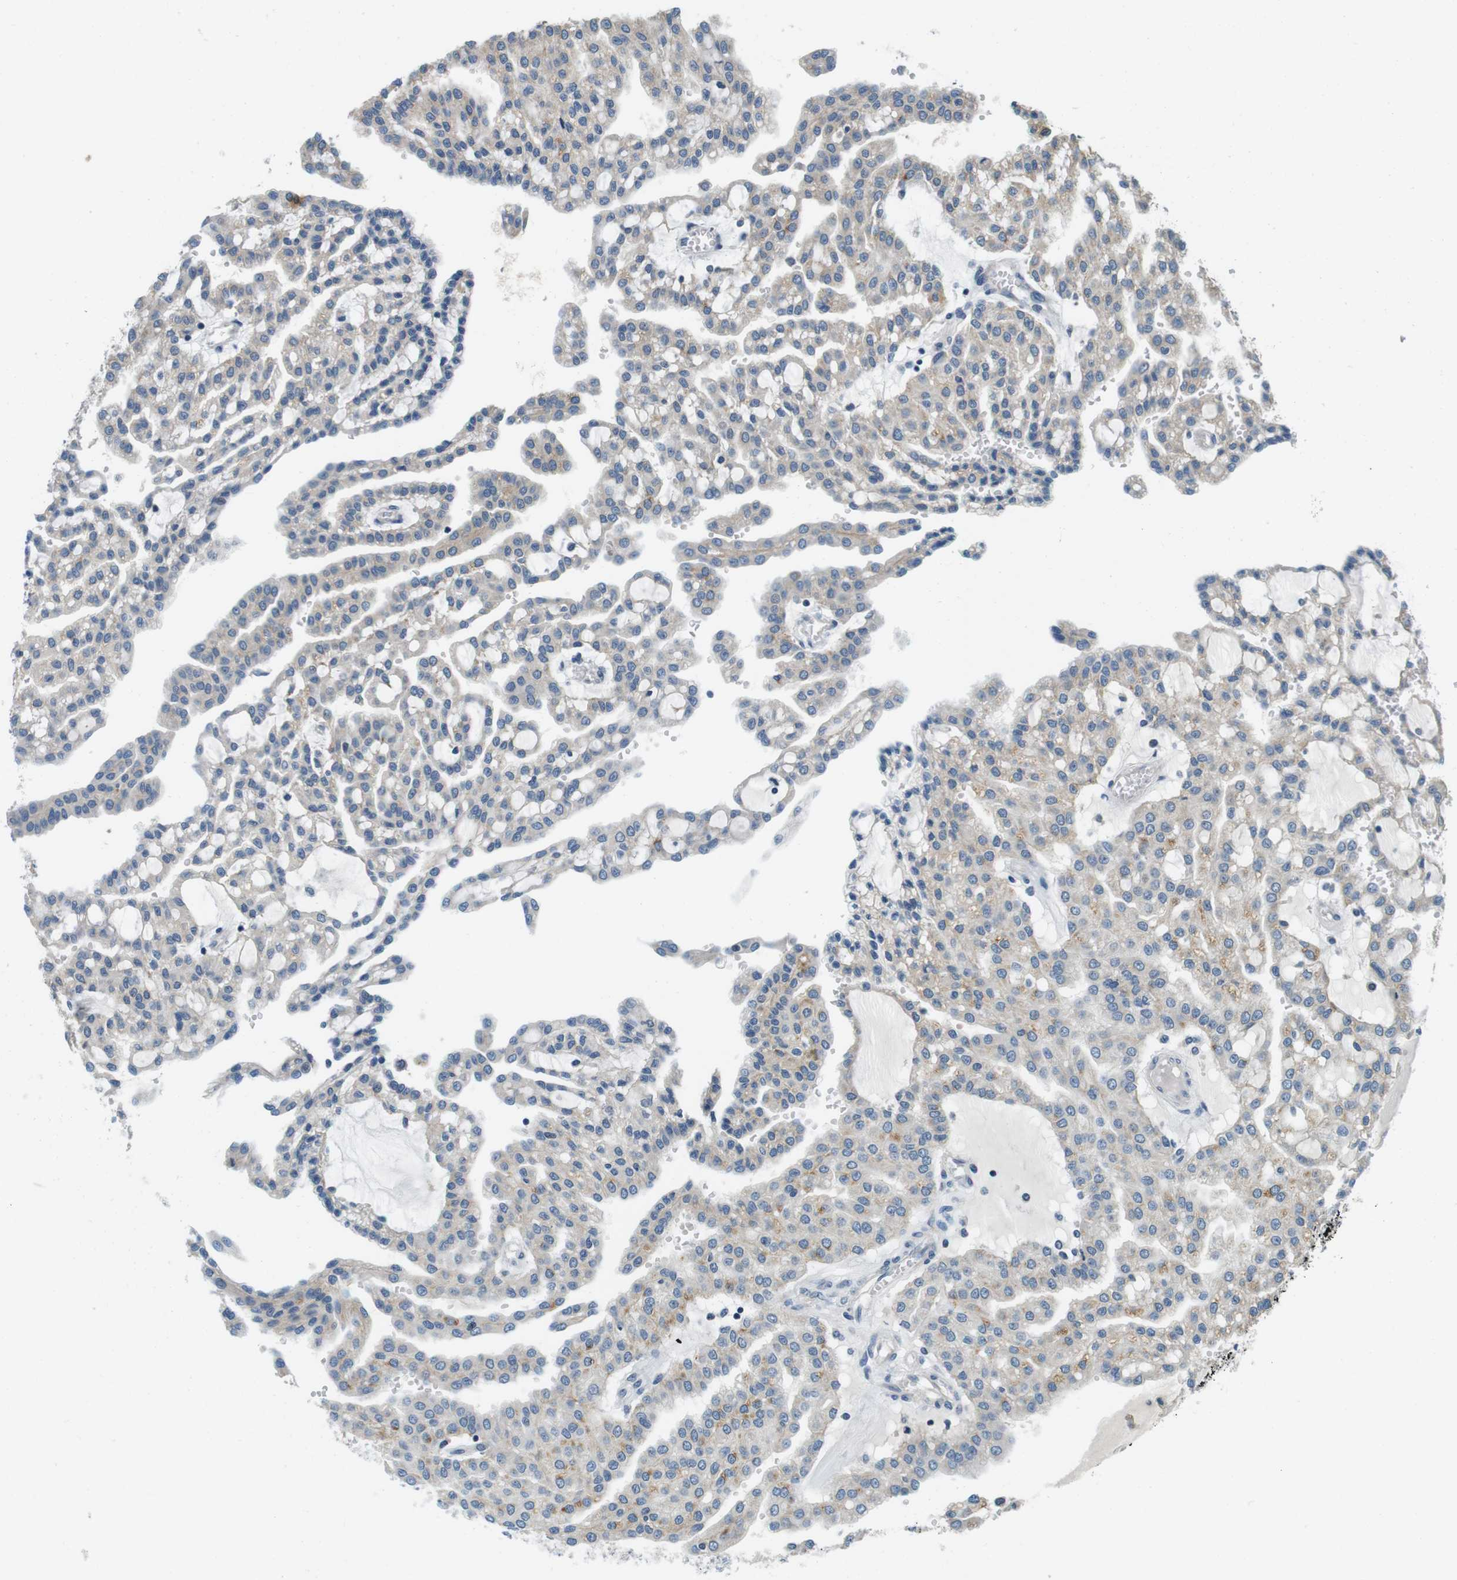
{"staining": {"intensity": "moderate", "quantity": "<25%", "location": "cytoplasmic/membranous"}, "tissue": "renal cancer", "cell_type": "Tumor cells", "image_type": "cancer", "snomed": [{"axis": "morphology", "description": "Adenocarcinoma, NOS"}, {"axis": "topography", "description": "Kidney"}], "caption": "Immunohistochemical staining of renal cancer (adenocarcinoma) exhibits low levels of moderate cytoplasmic/membranous protein staining in approximately <25% of tumor cells.", "gene": "DTNA", "patient": {"sex": "male", "age": 63}}